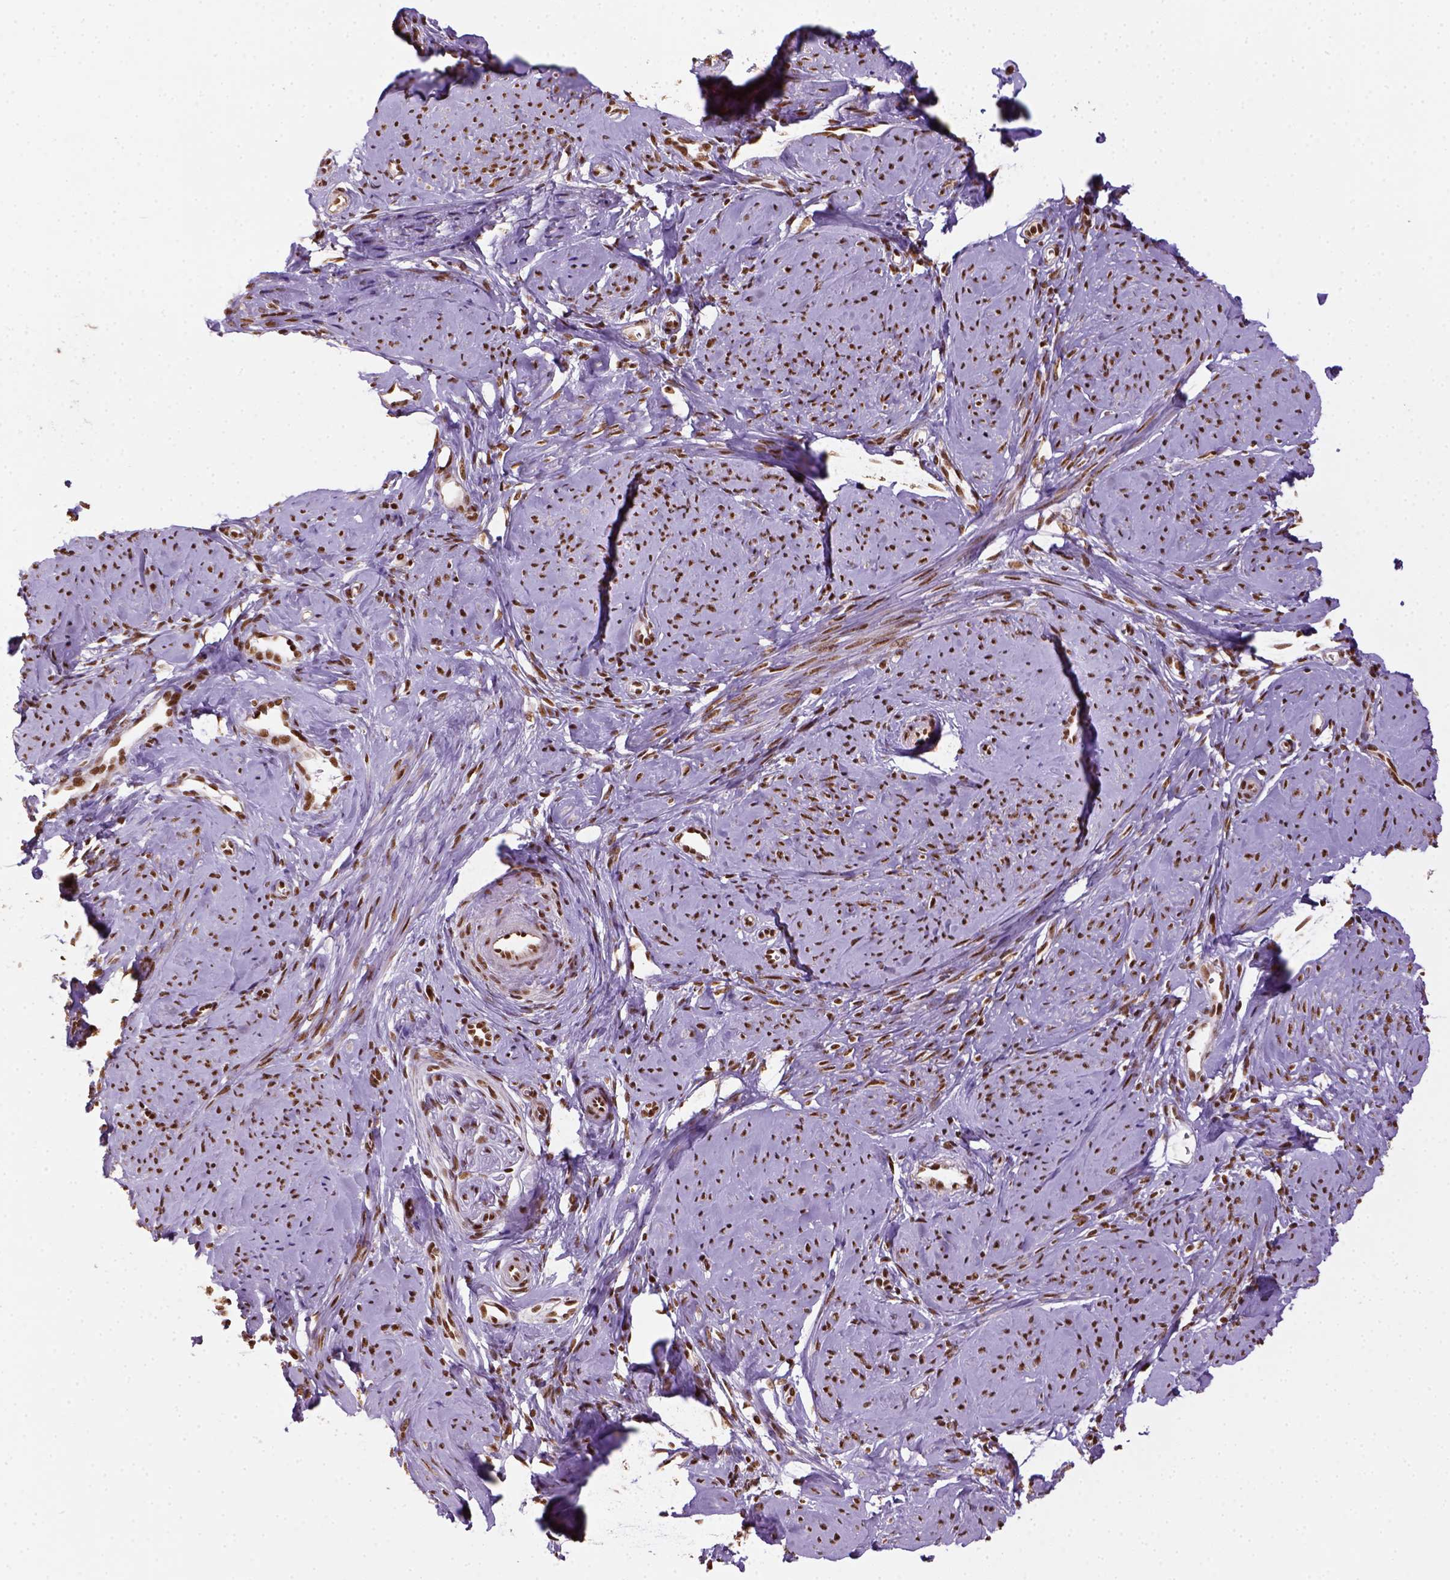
{"staining": {"intensity": "strong", "quantity": ">75%", "location": "nuclear"}, "tissue": "smooth muscle", "cell_type": "Smooth muscle cells", "image_type": "normal", "snomed": [{"axis": "morphology", "description": "Normal tissue, NOS"}, {"axis": "topography", "description": "Smooth muscle"}], "caption": "IHC image of benign smooth muscle: smooth muscle stained using immunohistochemistry (IHC) reveals high levels of strong protein expression localized specifically in the nuclear of smooth muscle cells, appearing as a nuclear brown color.", "gene": "CCAR1", "patient": {"sex": "female", "age": 48}}